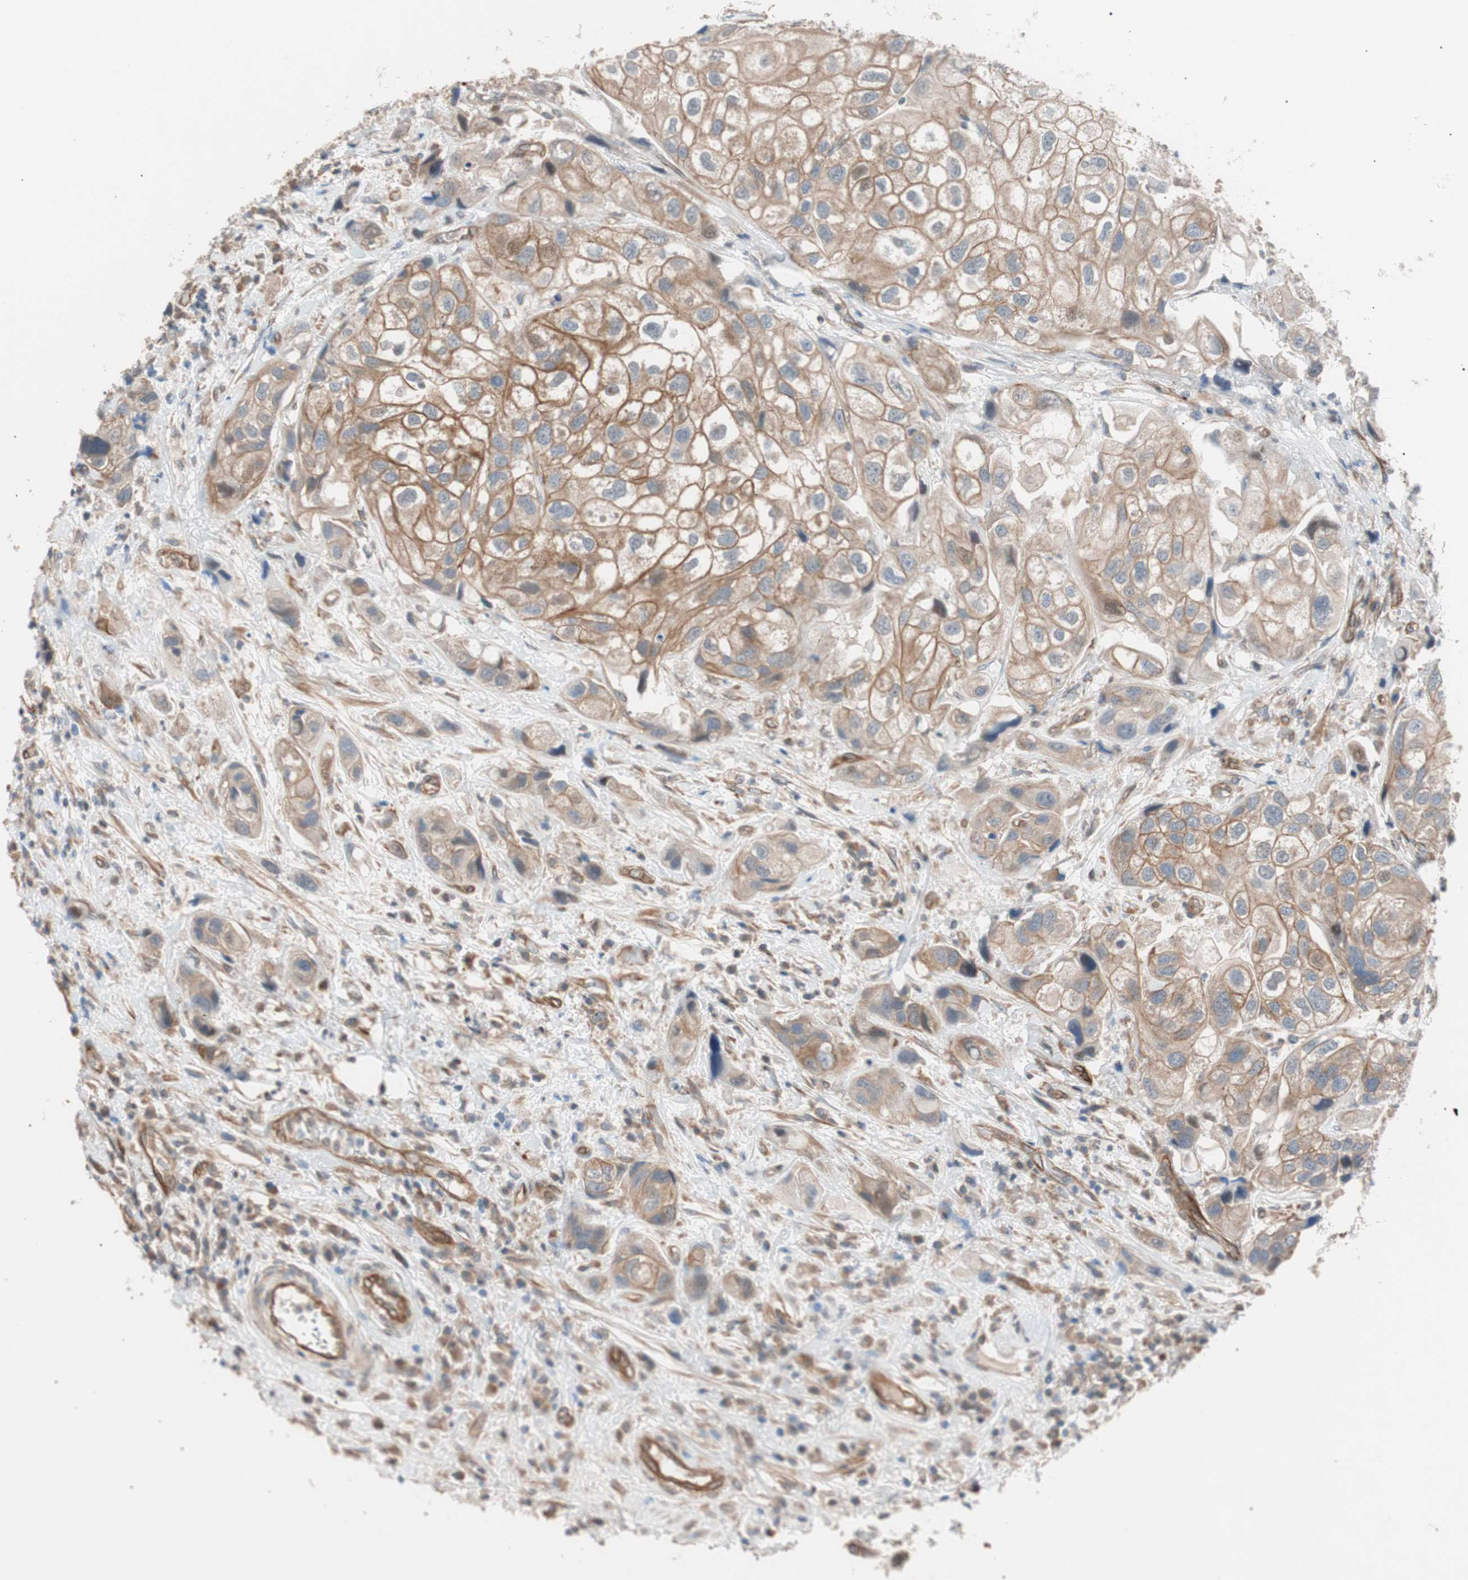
{"staining": {"intensity": "moderate", "quantity": ">75%", "location": "cytoplasmic/membranous"}, "tissue": "urothelial cancer", "cell_type": "Tumor cells", "image_type": "cancer", "snomed": [{"axis": "morphology", "description": "Urothelial carcinoma, High grade"}, {"axis": "topography", "description": "Urinary bladder"}], "caption": "Urothelial cancer stained for a protein displays moderate cytoplasmic/membranous positivity in tumor cells.", "gene": "SMG1", "patient": {"sex": "female", "age": 64}}